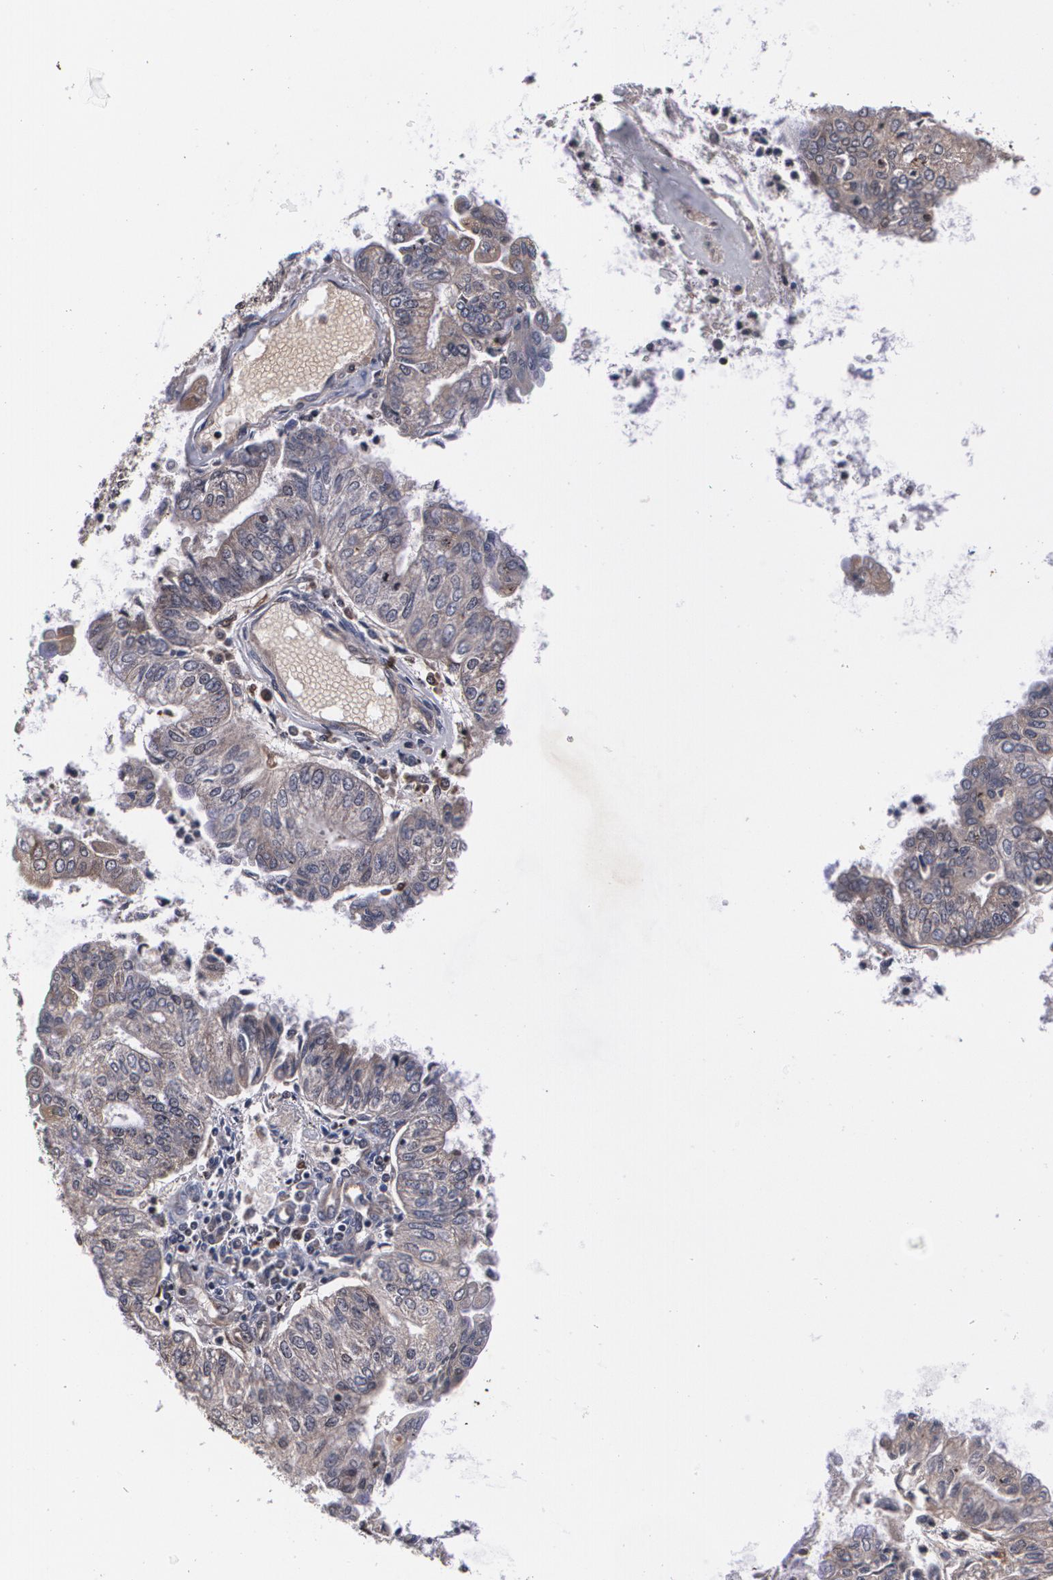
{"staining": {"intensity": "weak", "quantity": "<25%", "location": "cytoplasmic/membranous"}, "tissue": "endometrial cancer", "cell_type": "Tumor cells", "image_type": "cancer", "snomed": [{"axis": "morphology", "description": "Adenocarcinoma, NOS"}, {"axis": "topography", "description": "Endometrium"}], "caption": "Histopathology image shows no protein expression in tumor cells of endometrial cancer tissue. The staining was performed using DAB to visualize the protein expression in brown, while the nuclei were stained in blue with hematoxylin (Magnification: 20x).", "gene": "MVP", "patient": {"sex": "female", "age": 59}}